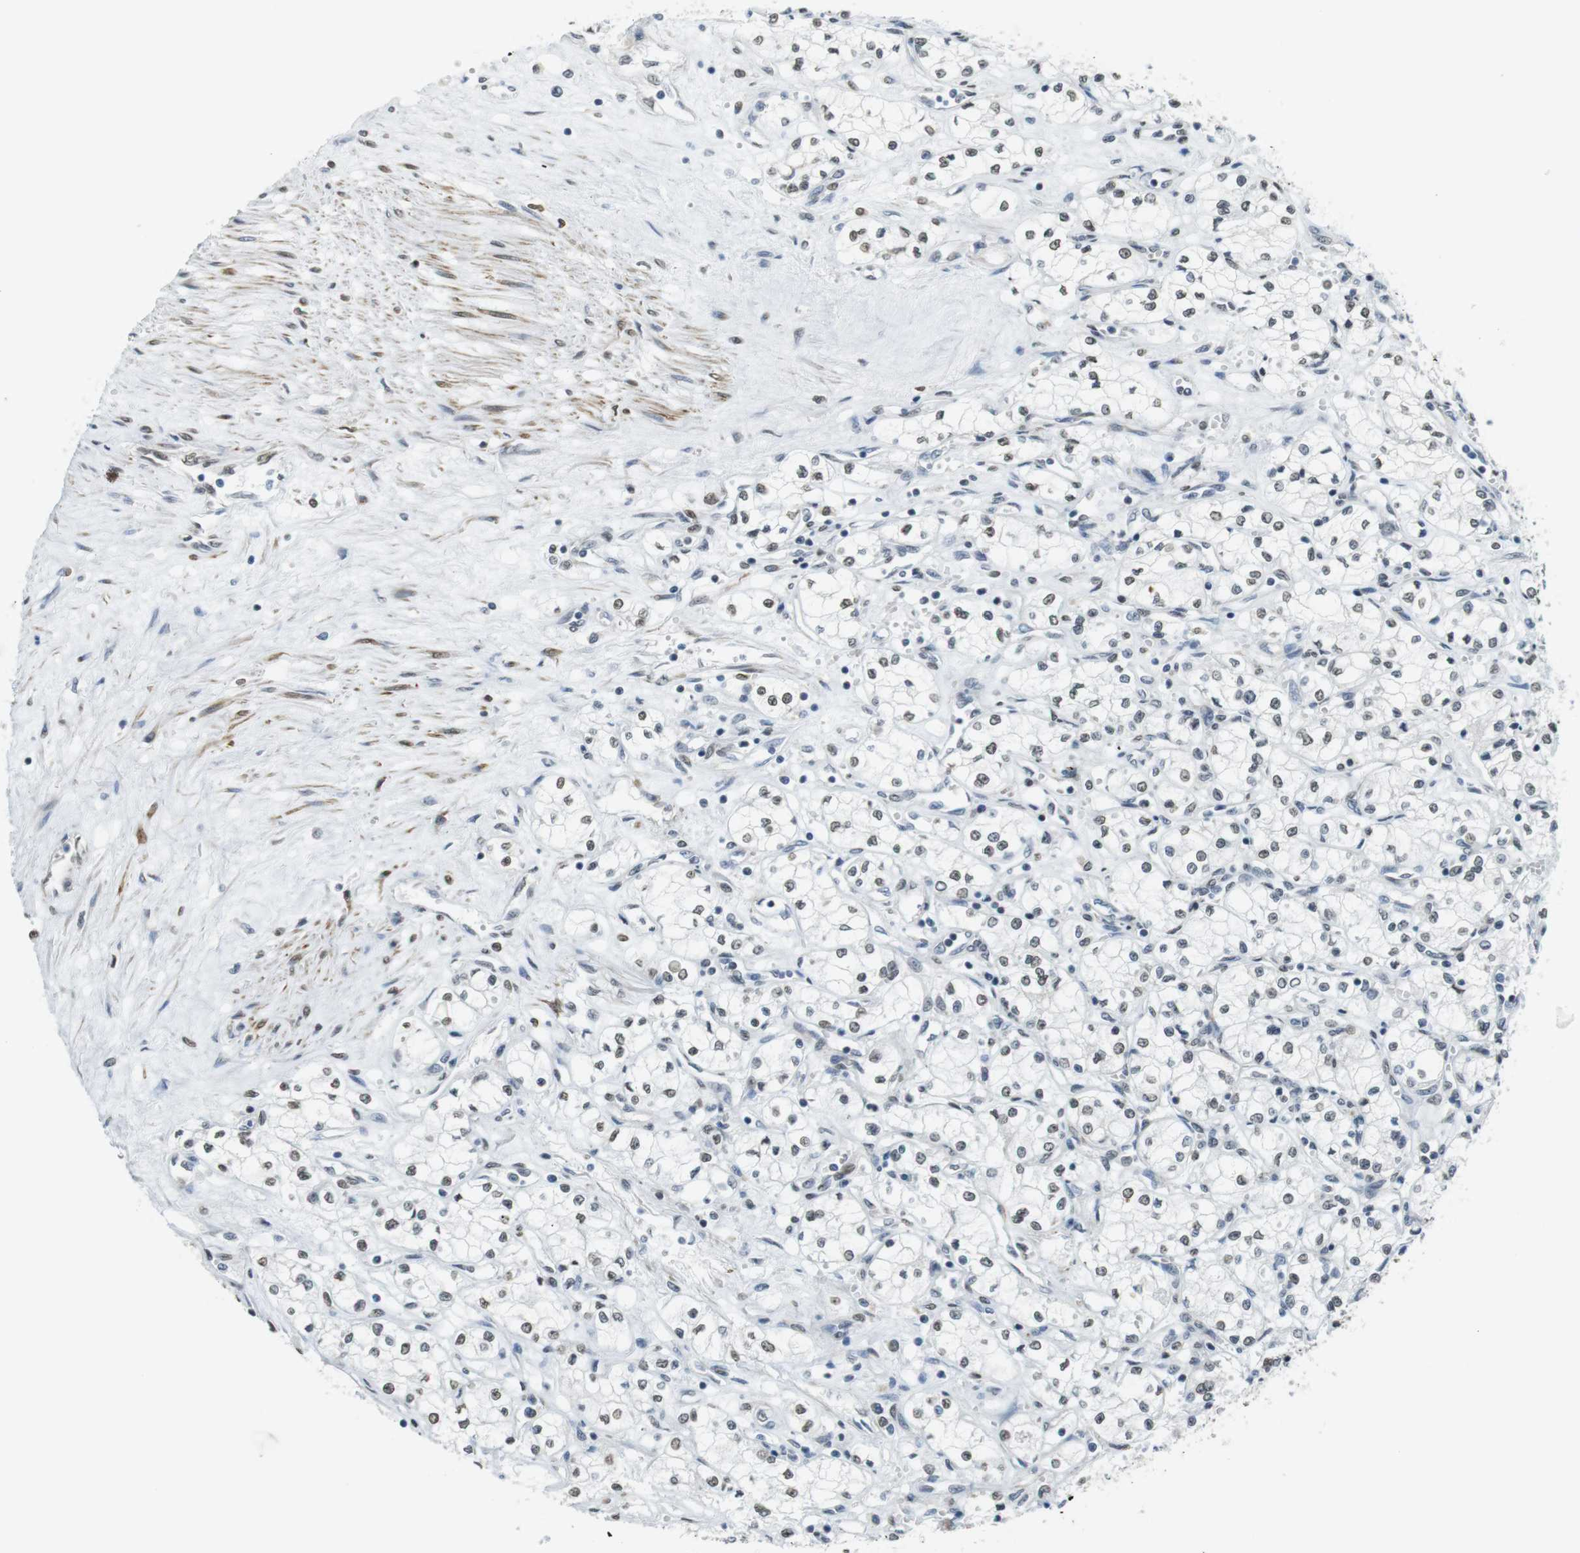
{"staining": {"intensity": "weak", "quantity": ">75%", "location": "nuclear"}, "tissue": "renal cancer", "cell_type": "Tumor cells", "image_type": "cancer", "snomed": [{"axis": "morphology", "description": "Normal tissue, NOS"}, {"axis": "morphology", "description": "Adenocarcinoma, NOS"}, {"axis": "topography", "description": "Kidney"}], "caption": "High-magnification brightfield microscopy of renal adenocarcinoma stained with DAB (3,3'-diaminobenzidine) (brown) and counterstained with hematoxylin (blue). tumor cells exhibit weak nuclear staining is present in about>75% of cells. (DAB = brown stain, brightfield microscopy at high magnification).", "gene": "USP7", "patient": {"sex": "male", "age": 59}}